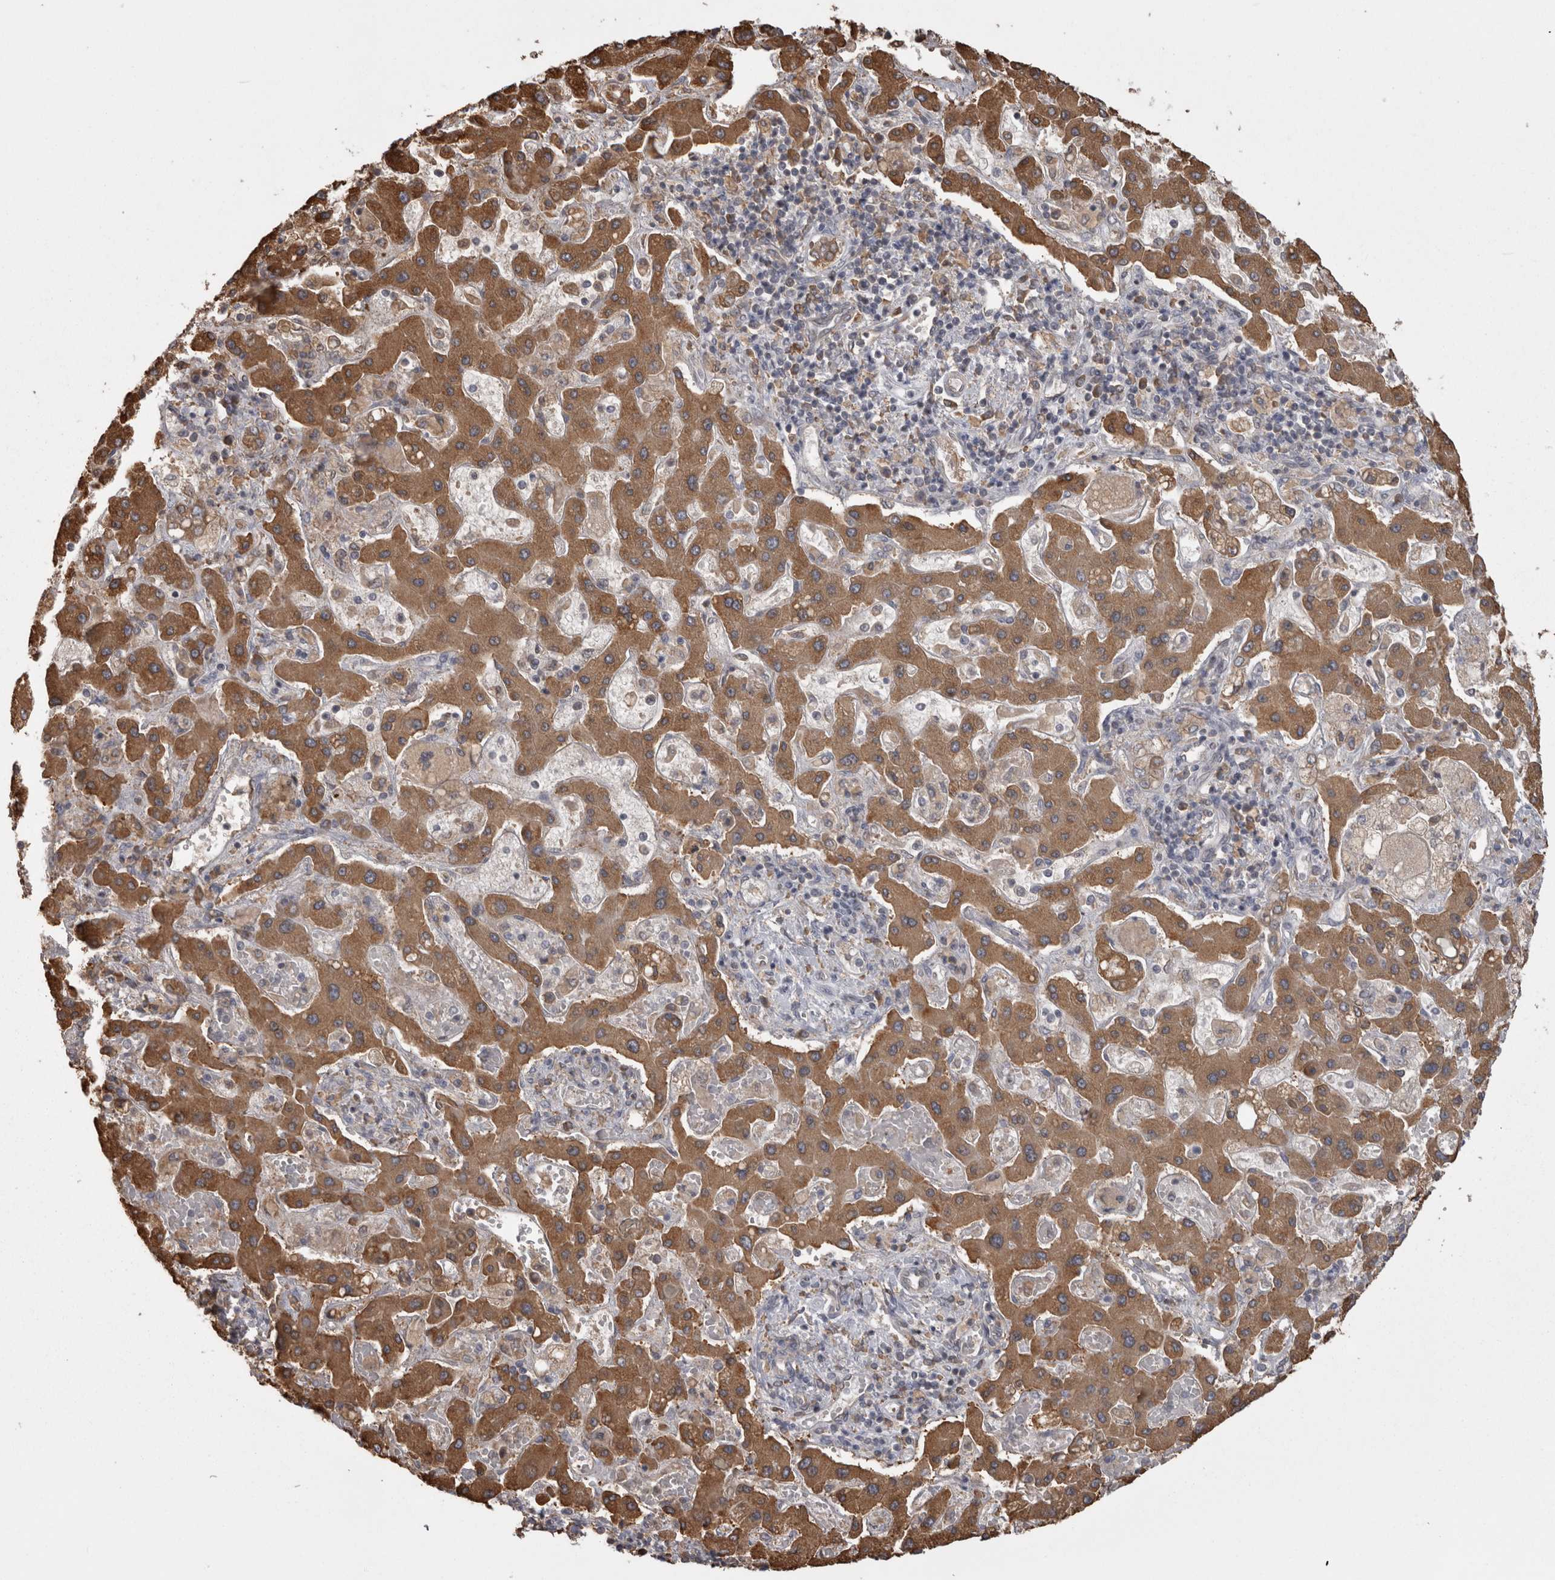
{"staining": {"intensity": "moderate", "quantity": ">75%", "location": "cytoplasmic/membranous"}, "tissue": "liver cancer", "cell_type": "Tumor cells", "image_type": "cancer", "snomed": [{"axis": "morphology", "description": "Cholangiocarcinoma"}, {"axis": "topography", "description": "Liver"}], "caption": "Protein staining by IHC demonstrates moderate cytoplasmic/membranous staining in approximately >75% of tumor cells in liver cholangiocarcinoma. Ihc stains the protein of interest in brown and the nuclei are stained blue.", "gene": "PON2", "patient": {"sex": "male", "age": 50}}